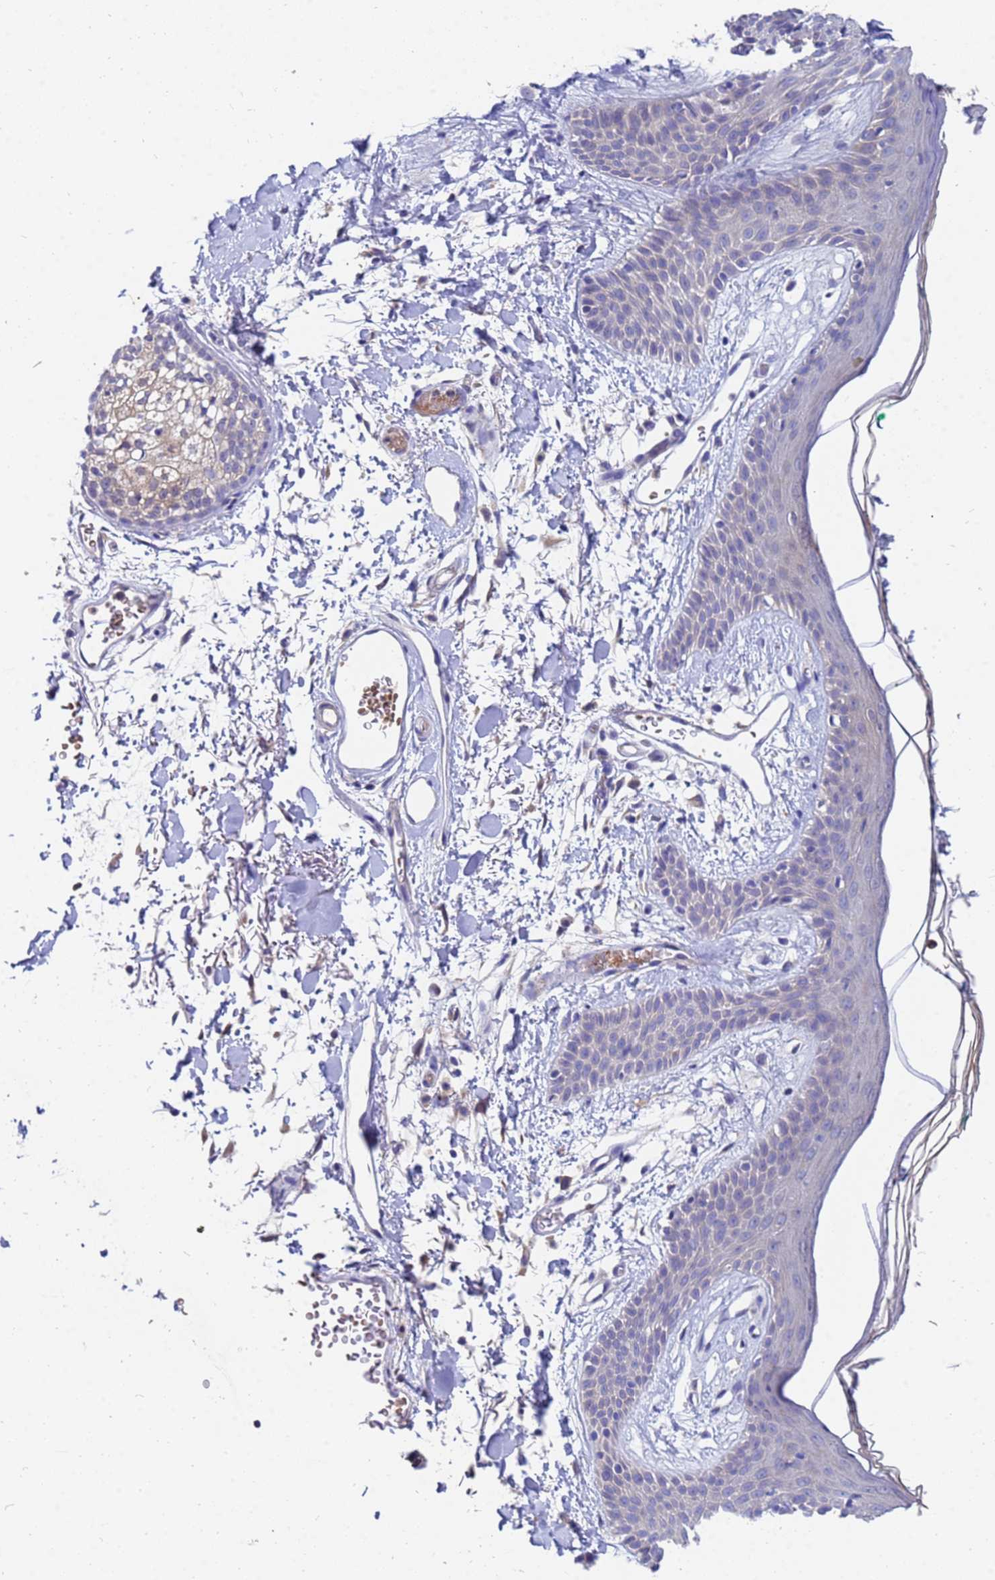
{"staining": {"intensity": "weak", "quantity": ">75%", "location": "cytoplasmic/membranous"}, "tissue": "skin", "cell_type": "Fibroblasts", "image_type": "normal", "snomed": [{"axis": "morphology", "description": "Normal tissue, NOS"}, {"axis": "topography", "description": "Skin"}], "caption": "Immunohistochemistry of benign skin displays low levels of weak cytoplasmic/membranous positivity in approximately >75% of fibroblasts. (Brightfield microscopy of DAB IHC at high magnification).", "gene": "TTLL11", "patient": {"sex": "male", "age": 79}}